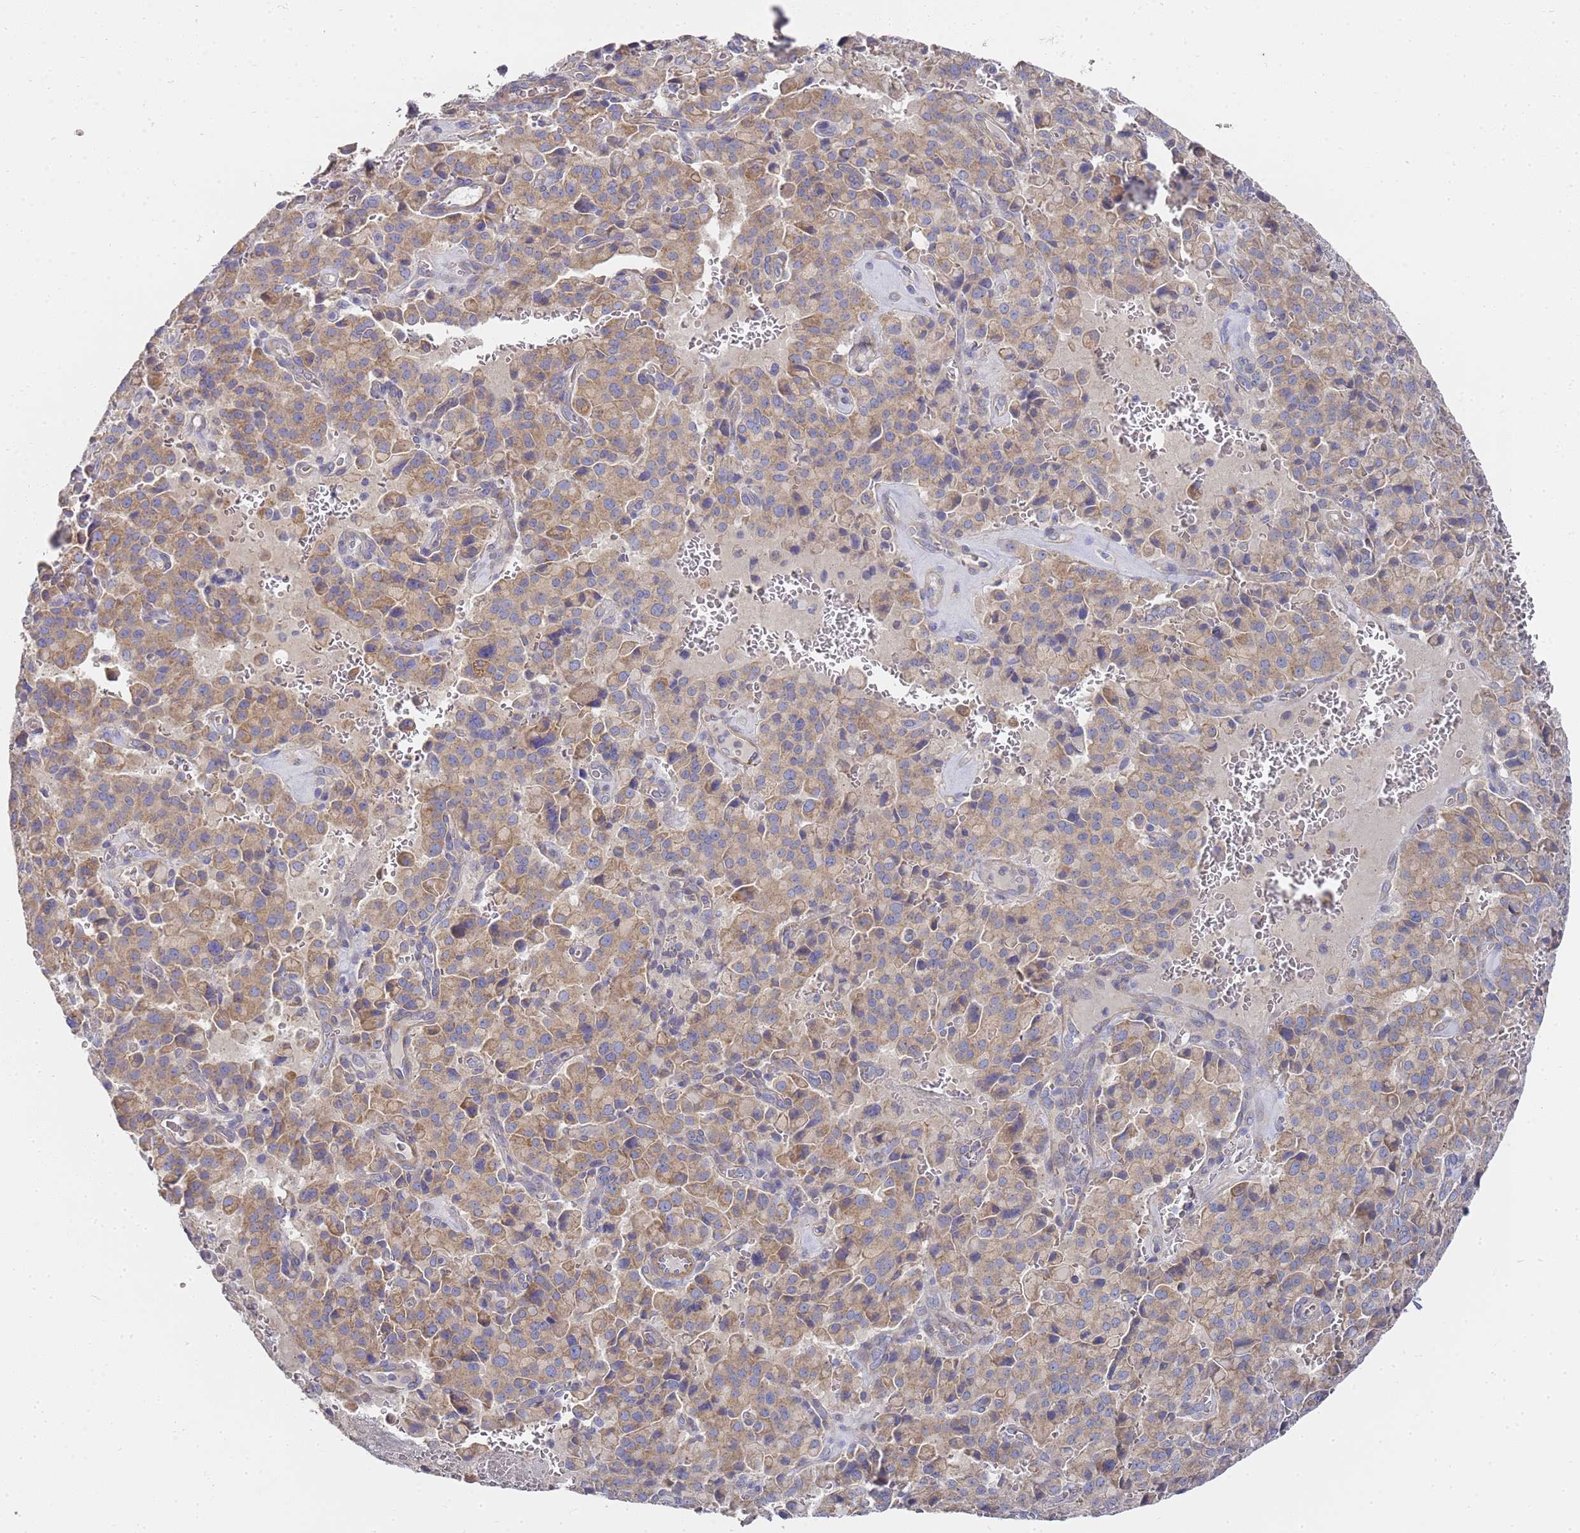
{"staining": {"intensity": "moderate", "quantity": ">75%", "location": "cytoplasmic/membranous"}, "tissue": "pancreatic cancer", "cell_type": "Tumor cells", "image_type": "cancer", "snomed": [{"axis": "morphology", "description": "Adenocarcinoma, NOS"}, {"axis": "topography", "description": "Pancreas"}], "caption": "High-power microscopy captured an IHC image of pancreatic adenocarcinoma, revealing moderate cytoplasmic/membranous positivity in about >75% of tumor cells.", "gene": "SCAPER", "patient": {"sex": "male", "age": 65}}